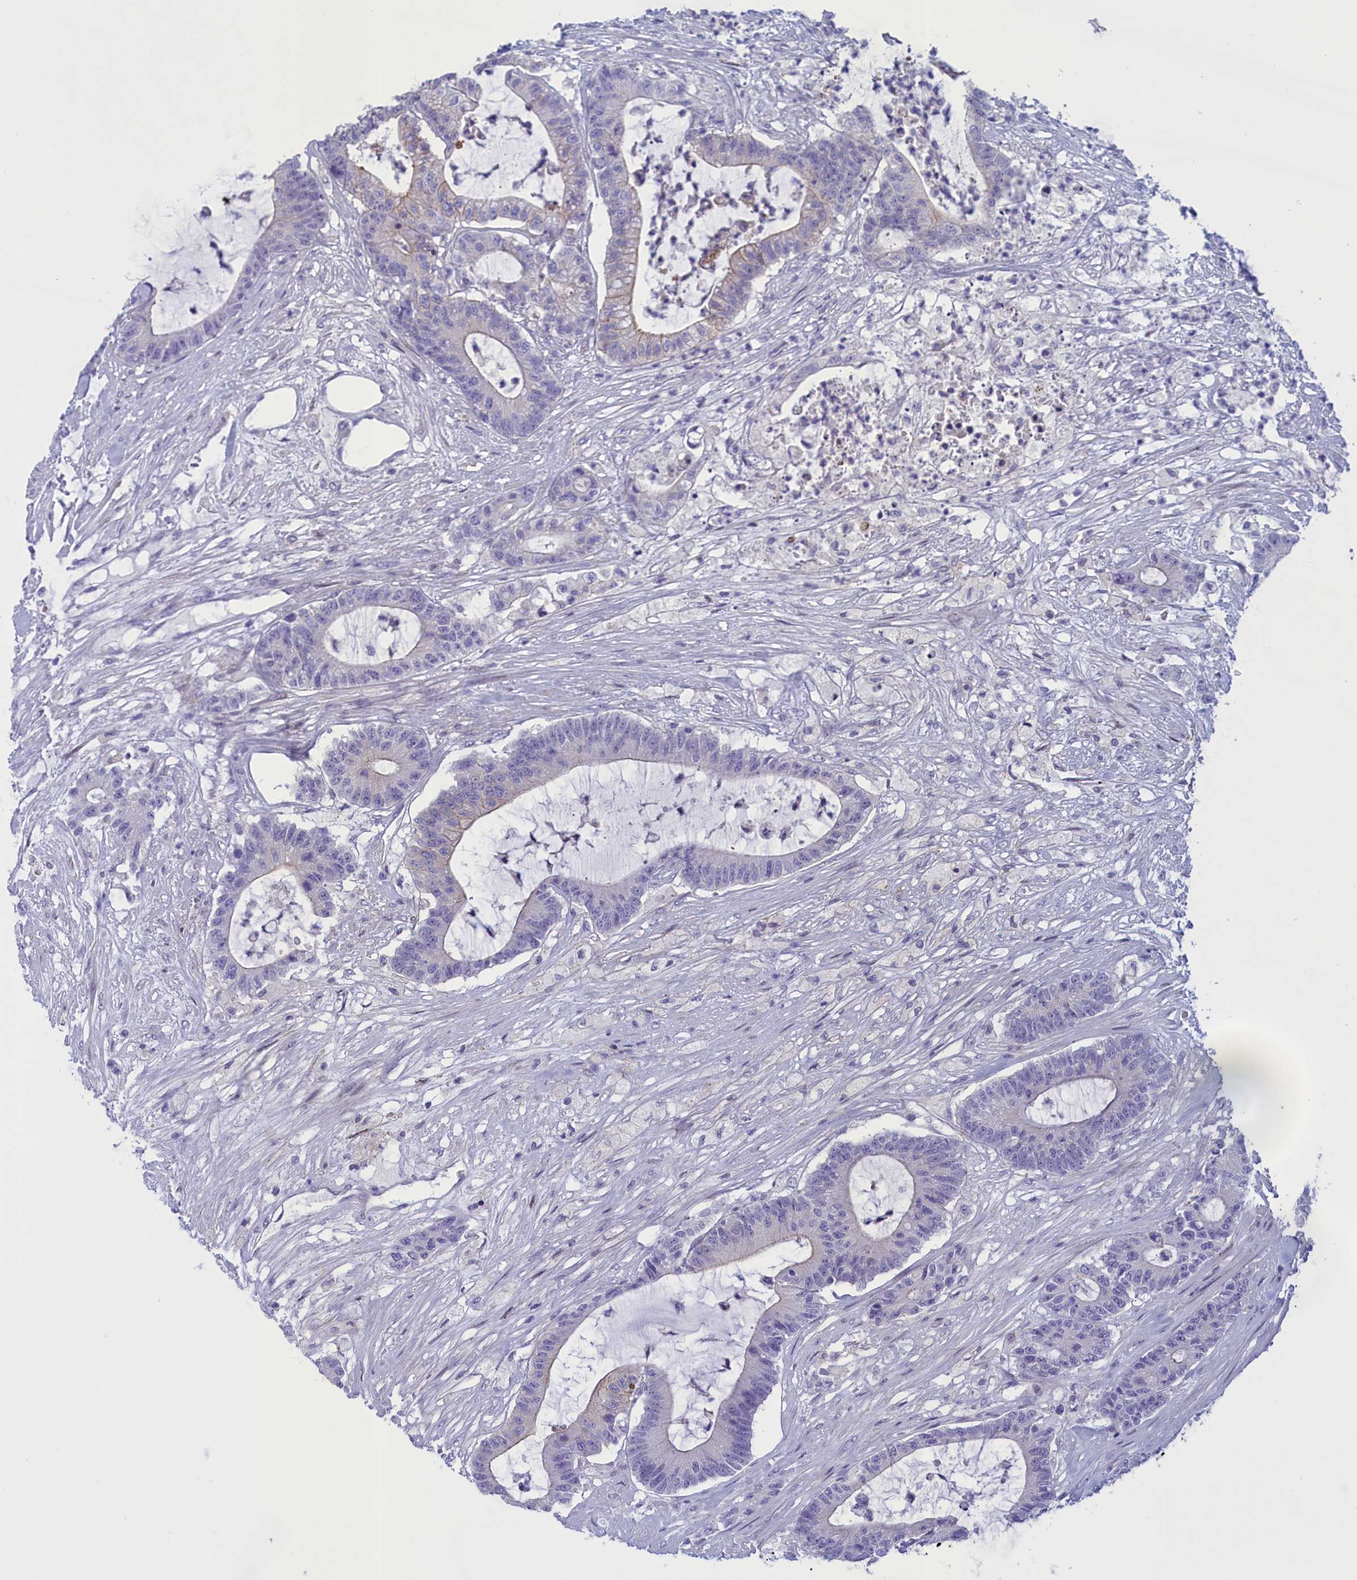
{"staining": {"intensity": "weak", "quantity": "<25%", "location": "cytoplasmic/membranous"}, "tissue": "colorectal cancer", "cell_type": "Tumor cells", "image_type": "cancer", "snomed": [{"axis": "morphology", "description": "Adenocarcinoma, NOS"}, {"axis": "topography", "description": "Colon"}], "caption": "DAB (3,3'-diaminobenzidine) immunohistochemical staining of adenocarcinoma (colorectal) reveals no significant expression in tumor cells.", "gene": "CORO2A", "patient": {"sex": "female", "age": 84}}